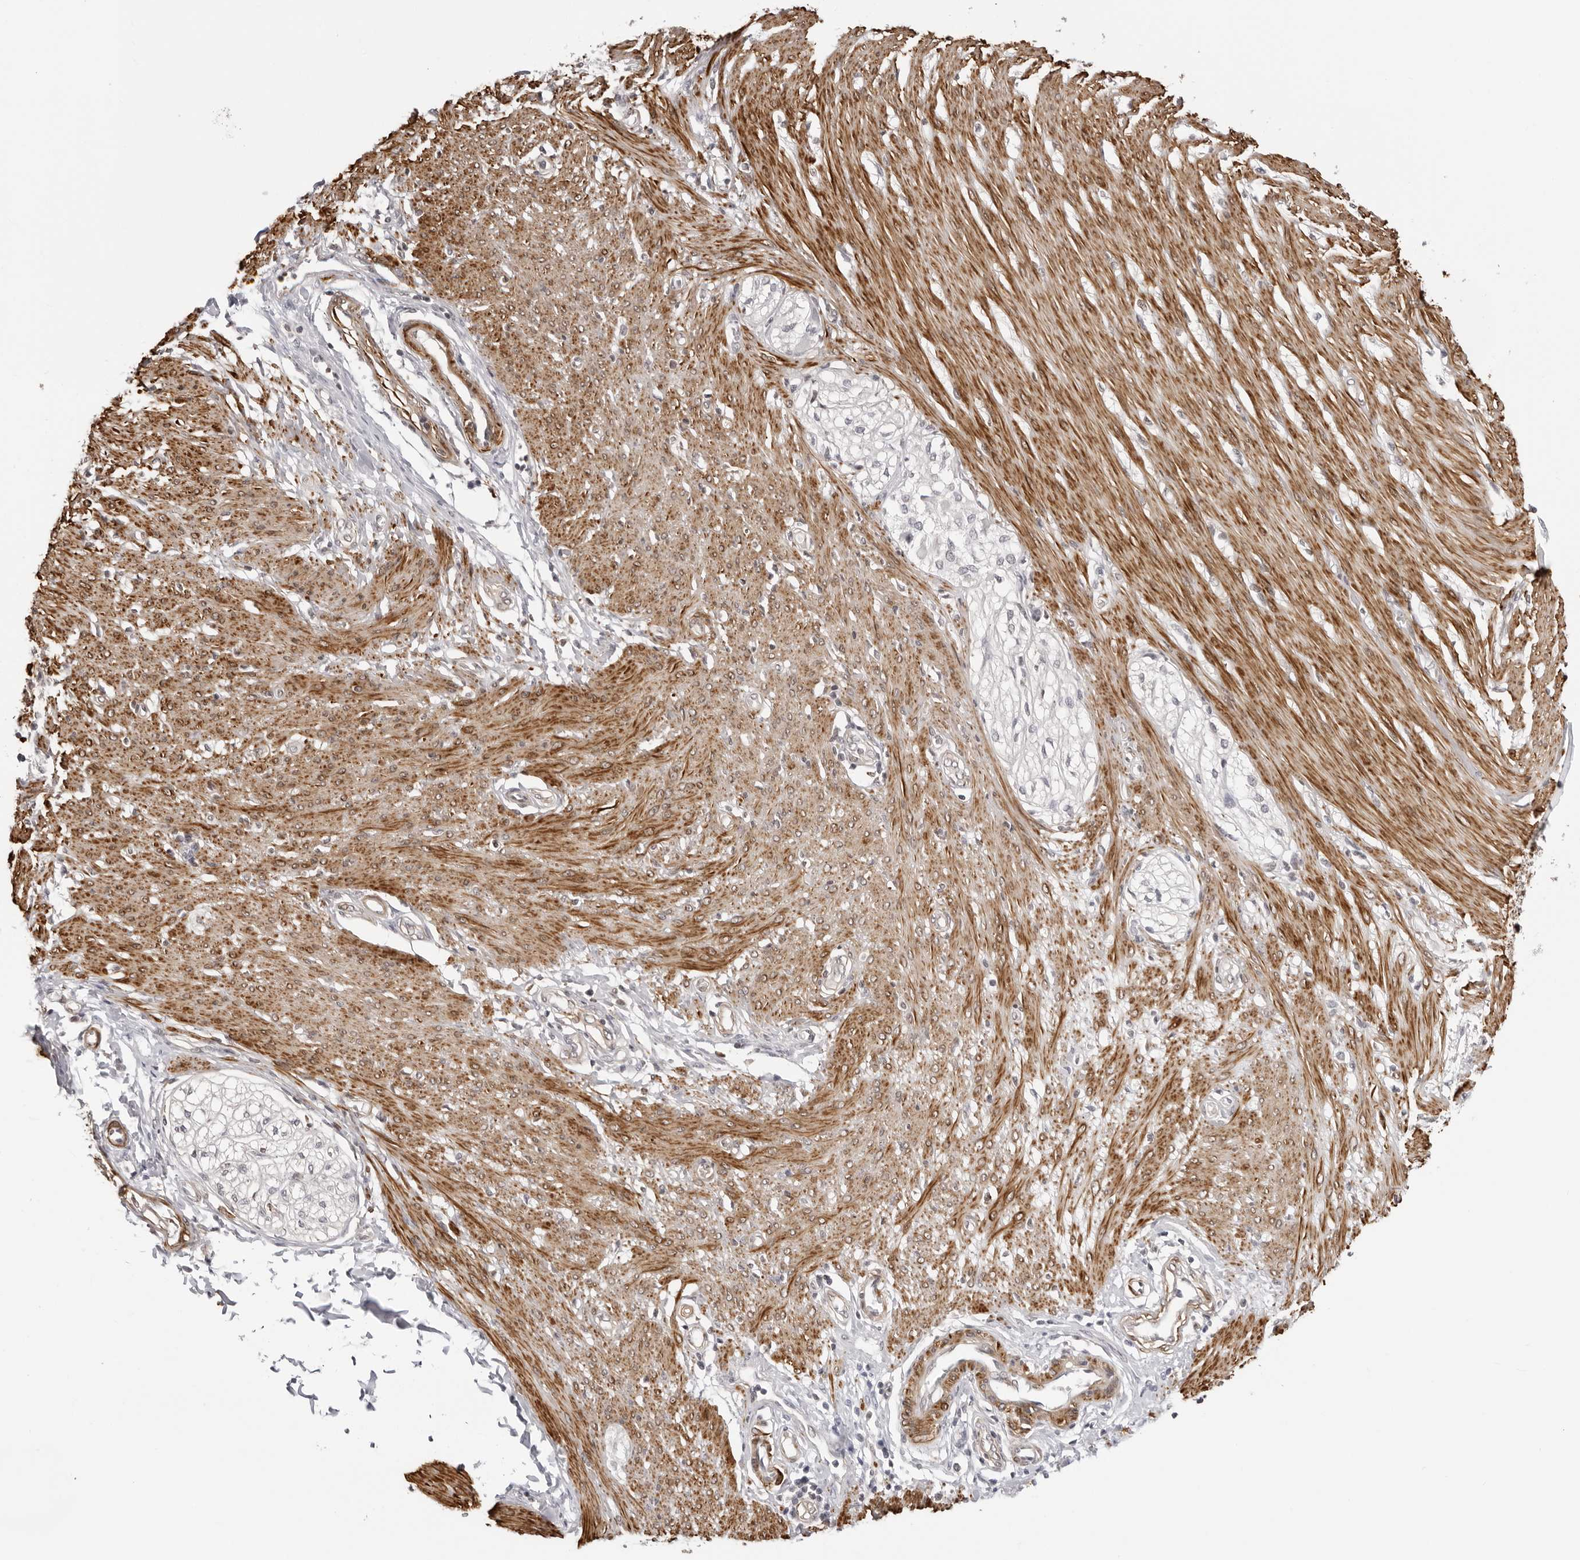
{"staining": {"intensity": "strong", "quantity": ">75%", "location": "cytoplasmic/membranous"}, "tissue": "smooth muscle", "cell_type": "Smooth muscle cells", "image_type": "normal", "snomed": [{"axis": "morphology", "description": "Normal tissue, NOS"}, {"axis": "morphology", "description": "Adenocarcinoma, NOS"}, {"axis": "topography", "description": "Colon"}, {"axis": "topography", "description": "Peripheral nerve tissue"}], "caption": "High-power microscopy captured an immunohistochemistry (IHC) histopathology image of normal smooth muscle, revealing strong cytoplasmic/membranous staining in approximately >75% of smooth muscle cells.", "gene": "UNK", "patient": {"sex": "male", "age": 14}}